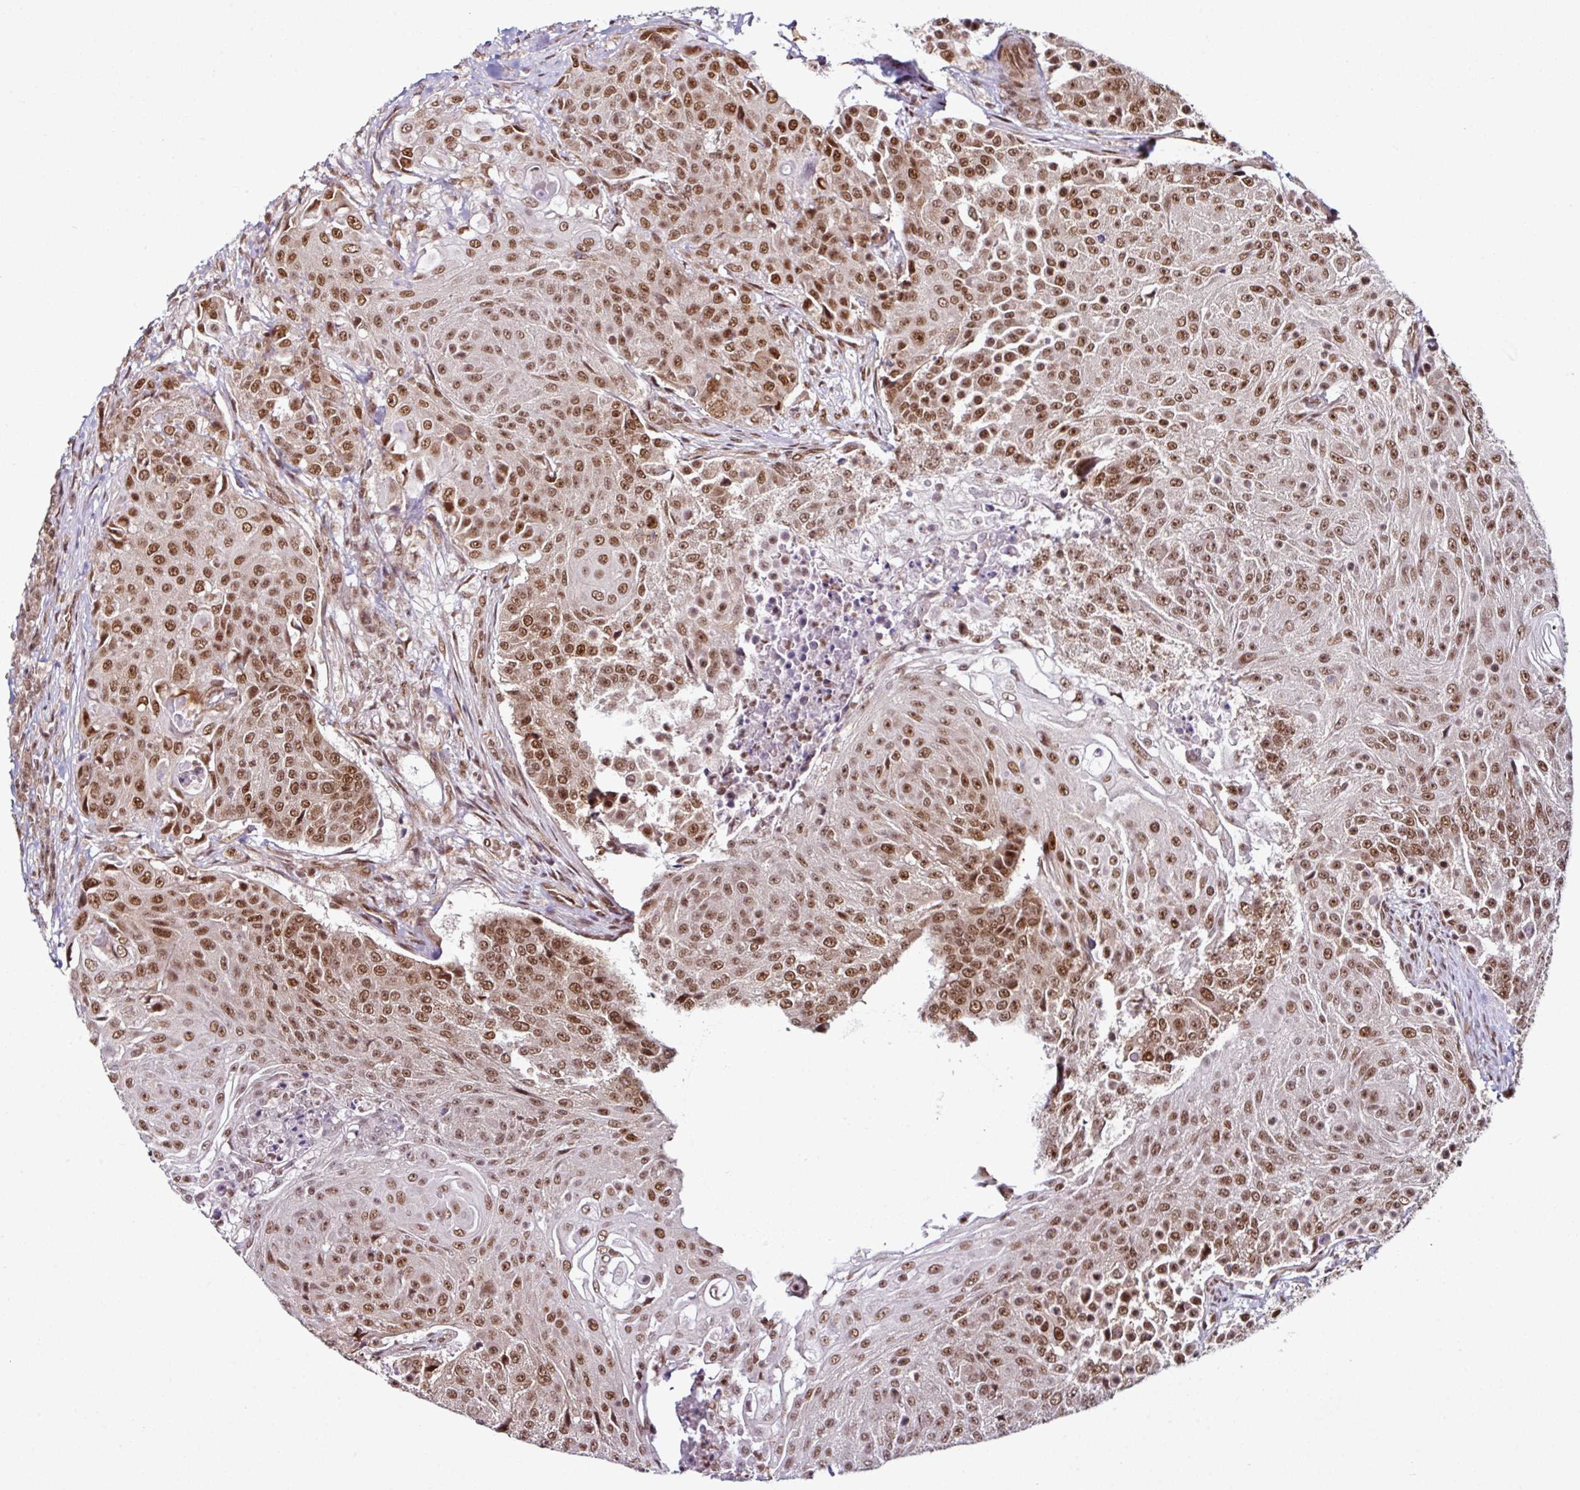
{"staining": {"intensity": "moderate", "quantity": ">75%", "location": "nuclear"}, "tissue": "urothelial cancer", "cell_type": "Tumor cells", "image_type": "cancer", "snomed": [{"axis": "morphology", "description": "Urothelial carcinoma, High grade"}, {"axis": "topography", "description": "Urinary bladder"}], "caption": "Human urothelial cancer stained with a brown dye reveals moderate nuclear positive expression in about >75% of tumor cells.", "gene": "MORF4L2", "patient": {"sex": "female", "age": 63}}